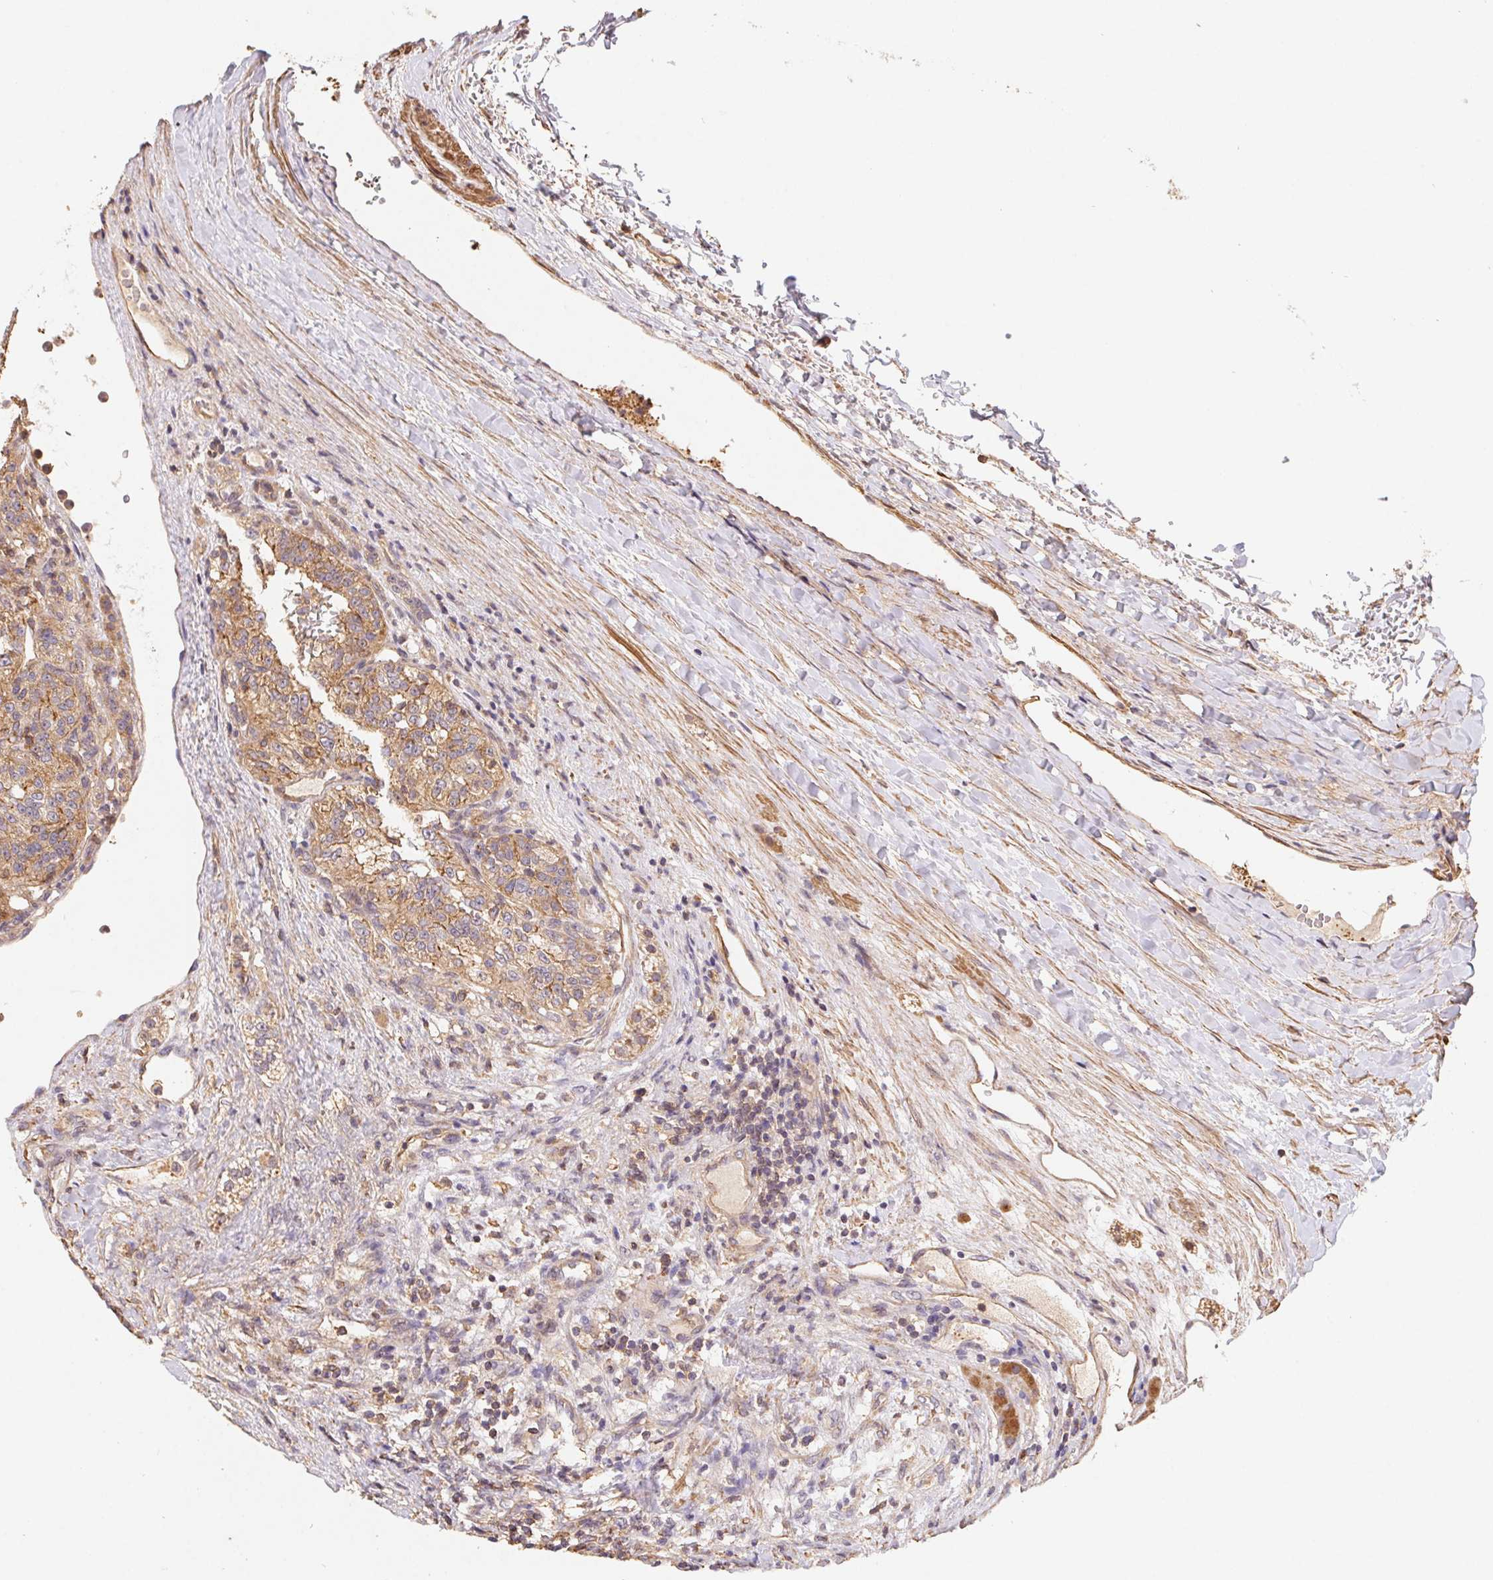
{"staining": {"intensity": "moderate", "quantity": "25%-75%", "location": "cytoplasmic/membranous"}, "tissue": "renal cancer", "cell_type": "Tumor cells", "image_type": "cancer", "snomed": [{"axis": "morphology", "description": "Adenocarcinoma, NOS"}, {"axis": "topography", "description": "Kidney"}], "caption": "Renal cancer tissue displays moderate cytoplasmic/membranous expression in about 25%-75% of tumor cells, visualized by immunohistochemistry.", "gene": "ATG10", "patient": {"sex": "female", "age": 63}}